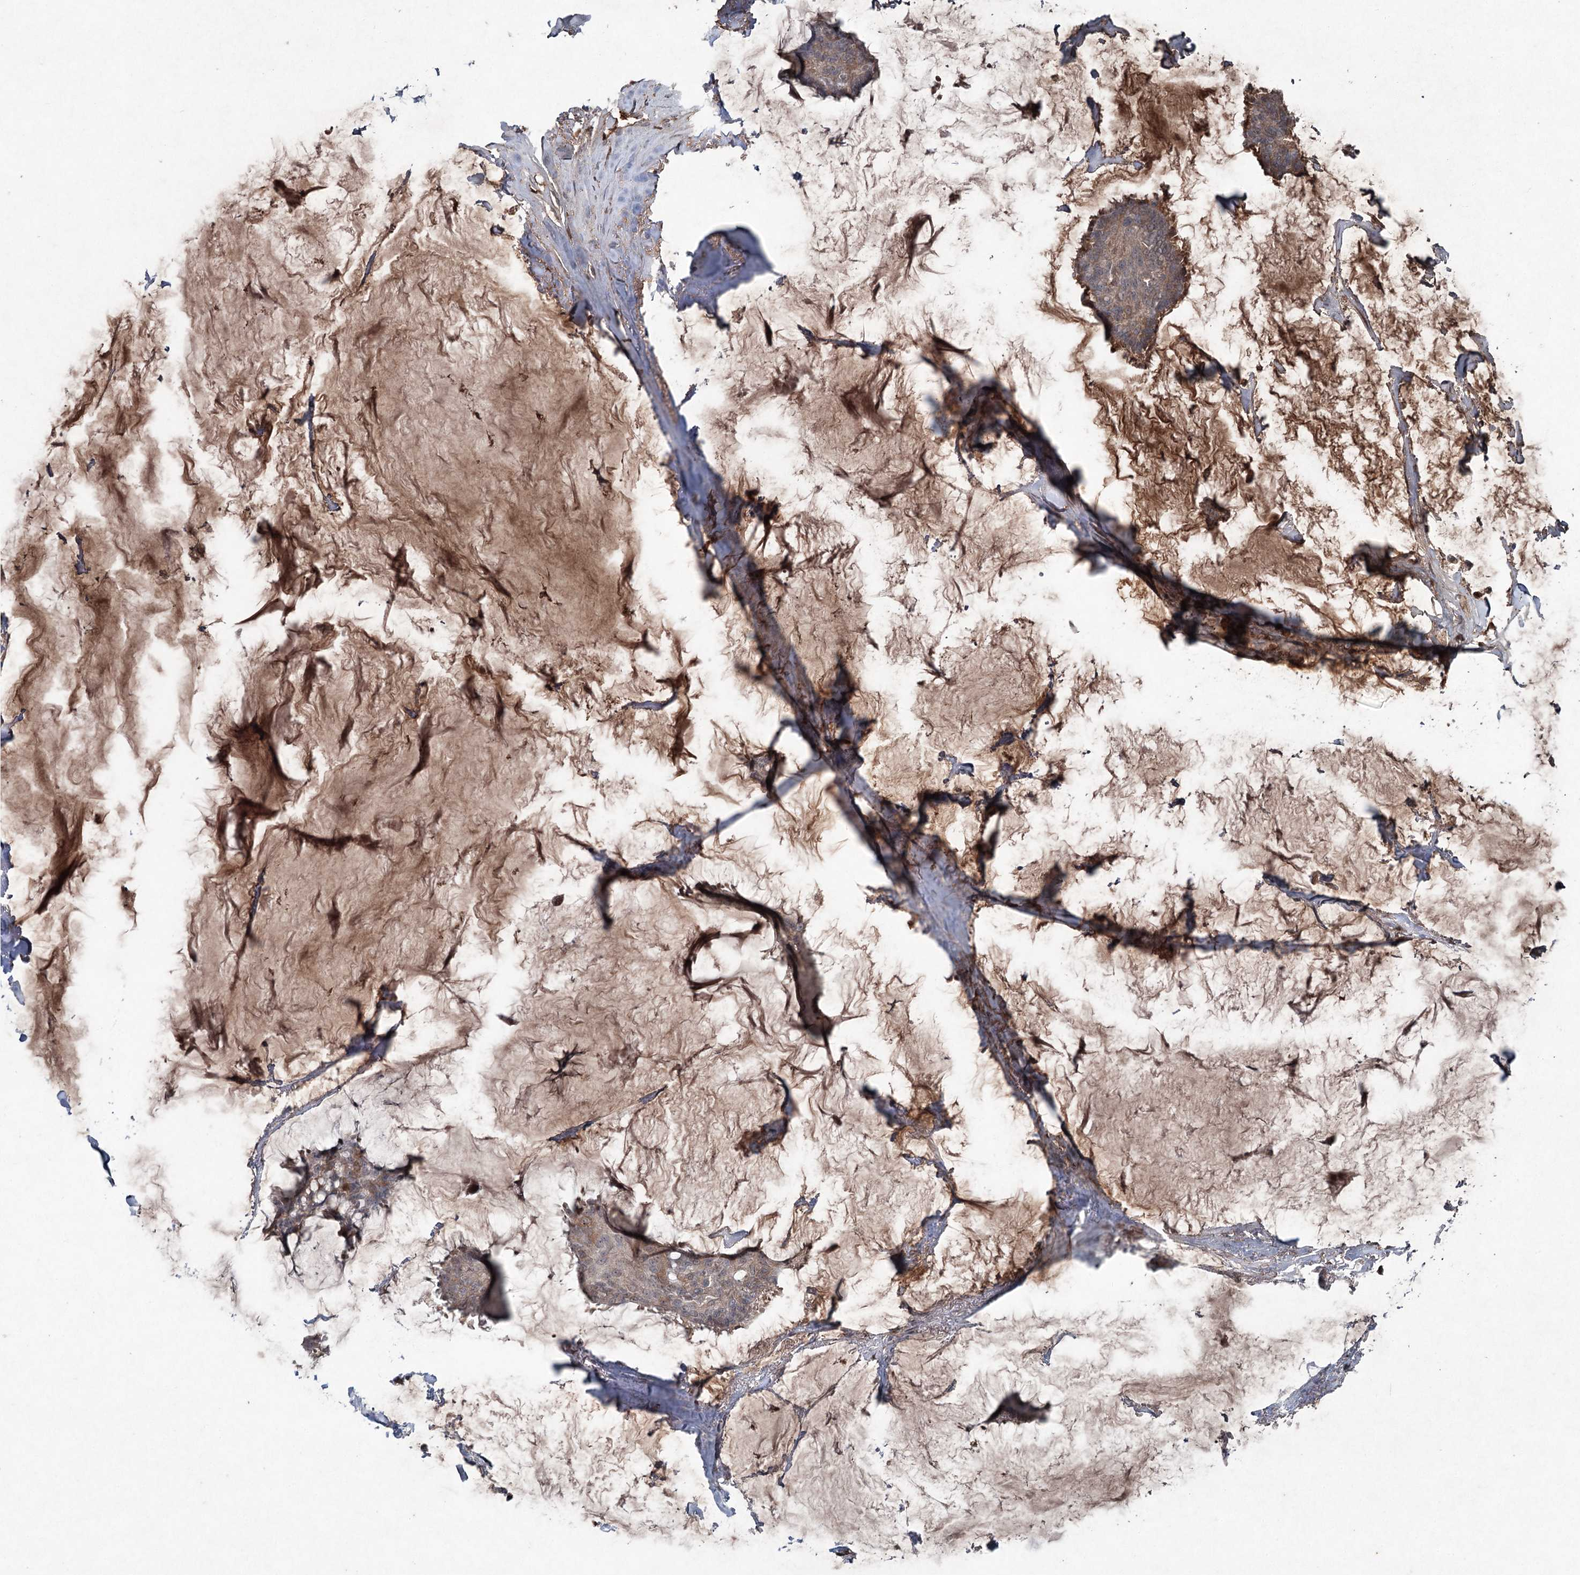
{"staining": {"intensity": "weak", "quantity": "25%-75%", "location": "cytoplasmic/membranous"}, "tissue": "breast cancer", "cell_type": "Tumor cells", "image_type": "cancer", "snomed": [{"axis": "morphology", "description": "Duct carcinoma"}, {"axis": "topography", "description": "Breast"}], "caption": "Brown immunohistochemical staining in breast cancer (intraductal carcinoma) shows weak cytoplasmic/membranous expression in about 25%-75% of tumor cells.", "gene": "PGLYRP2", "patient": {"sex": "female", "age": 93}}